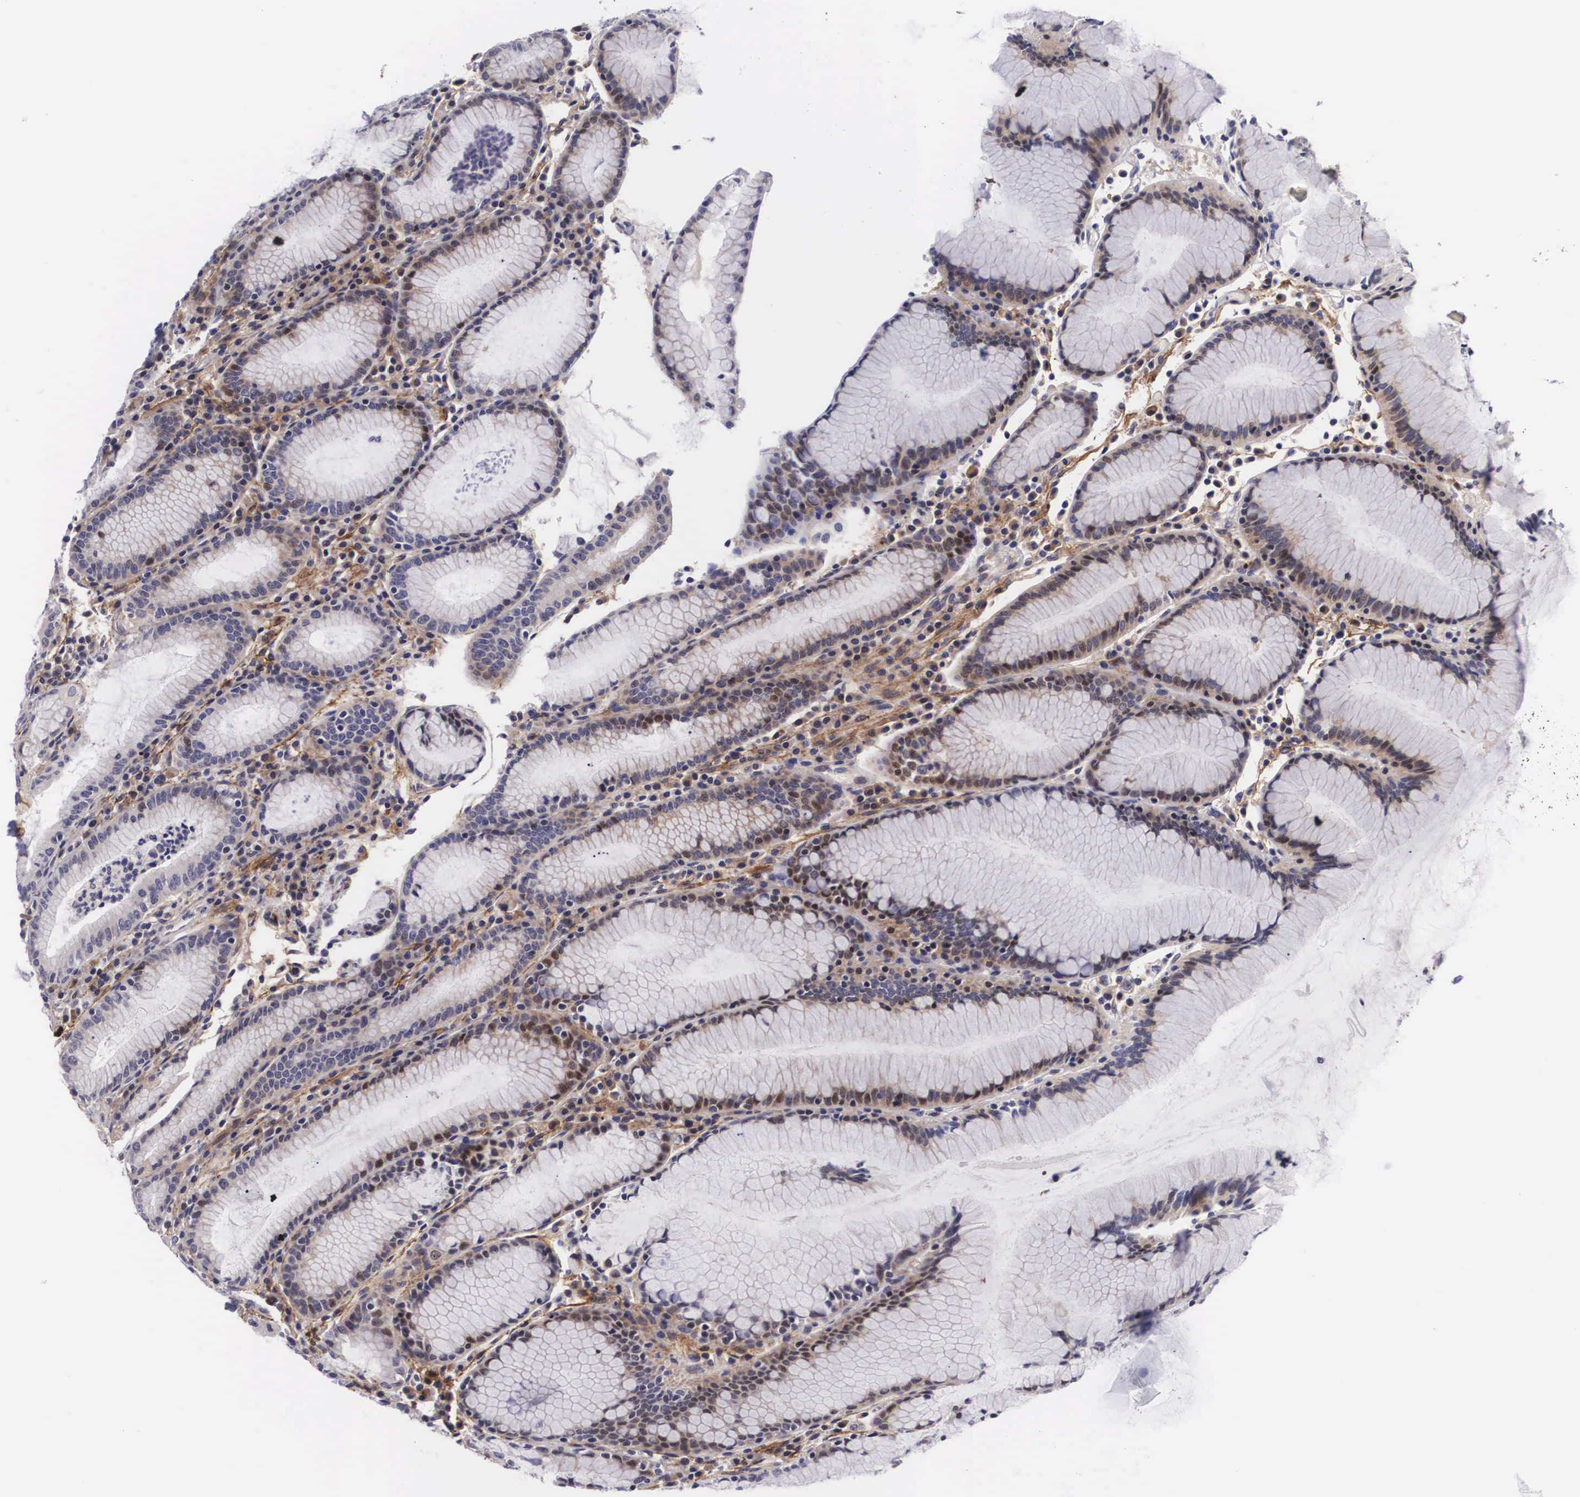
{"staining": {"intensity": "strong", "quantity": ">75%", "location": "cytoplasmic/membranous,nuclear"}, "tissue": "stomach", "cell_type": "Glandular cells", "image_type": "normal", "snomed": [{"axis": "morphology", "description": "Normal tissue, NOS"}, {"axis": "topography", "description": "Stomach, lower"}], "caption": "Glandular cells demonstrate high levels of strong cytoplasmic/membranous,nuclear positivity in about >75% of cells in unremarkable human stomach.", "gene": "EMID1", "patient": {"sex": "female", "age": 43}}